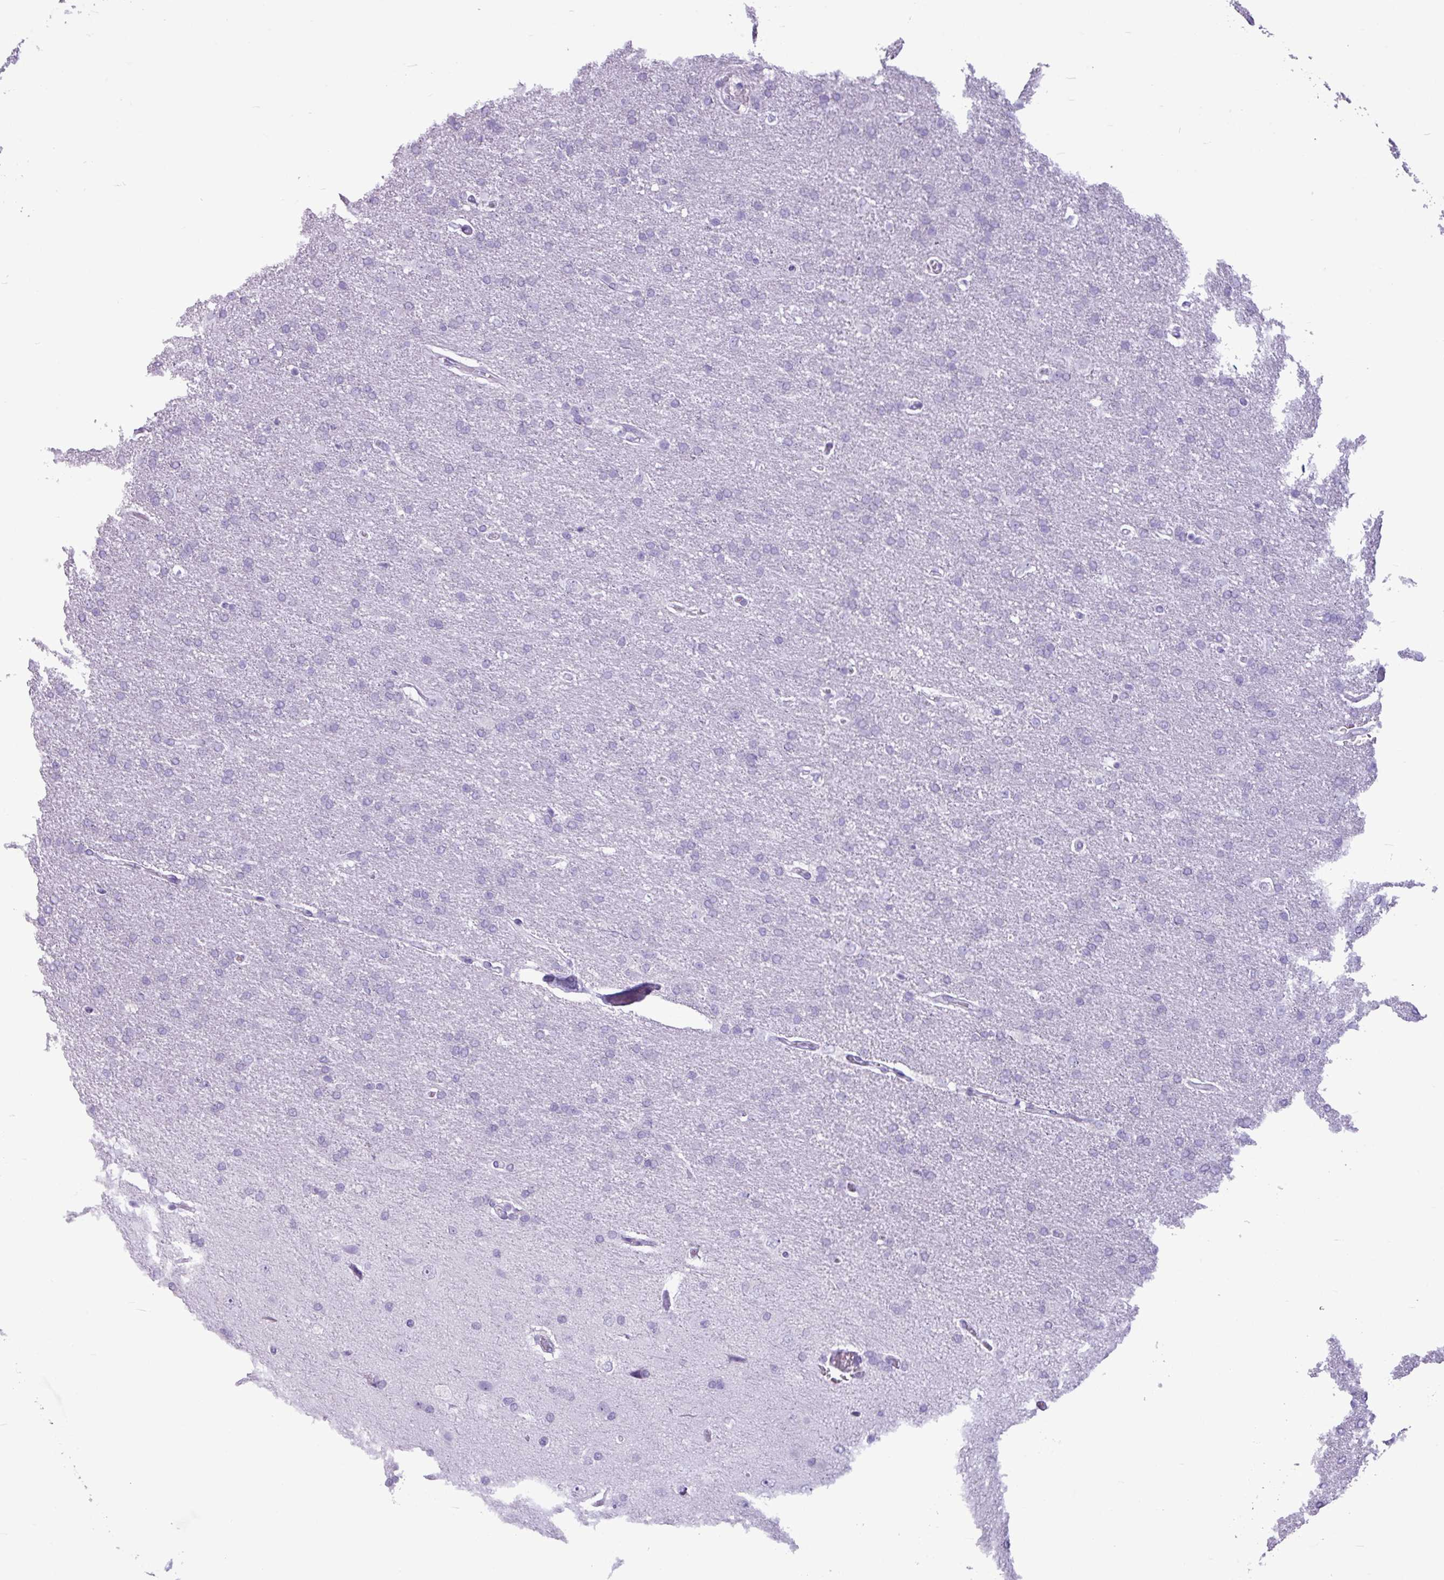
{"staining": {"intensity": "negative", "quantity": "none", "location": "none"}, "tissue": "glioma", "cell_type": "Tumor cells", "image_type": "cancer", "snomed": [{"axis": "morphology", "description": "Glioma, malignant, High grade"}, {"axis": "topography", "description": "Brain"}], "caption": "High power microscopy photomicrograph of an IHC histopathology image of malignant high-grade glioma, revealing no significant positivity in tumor cells.", "gene": "AMY1B", "patient": {"sex": "male", "age": 72}}